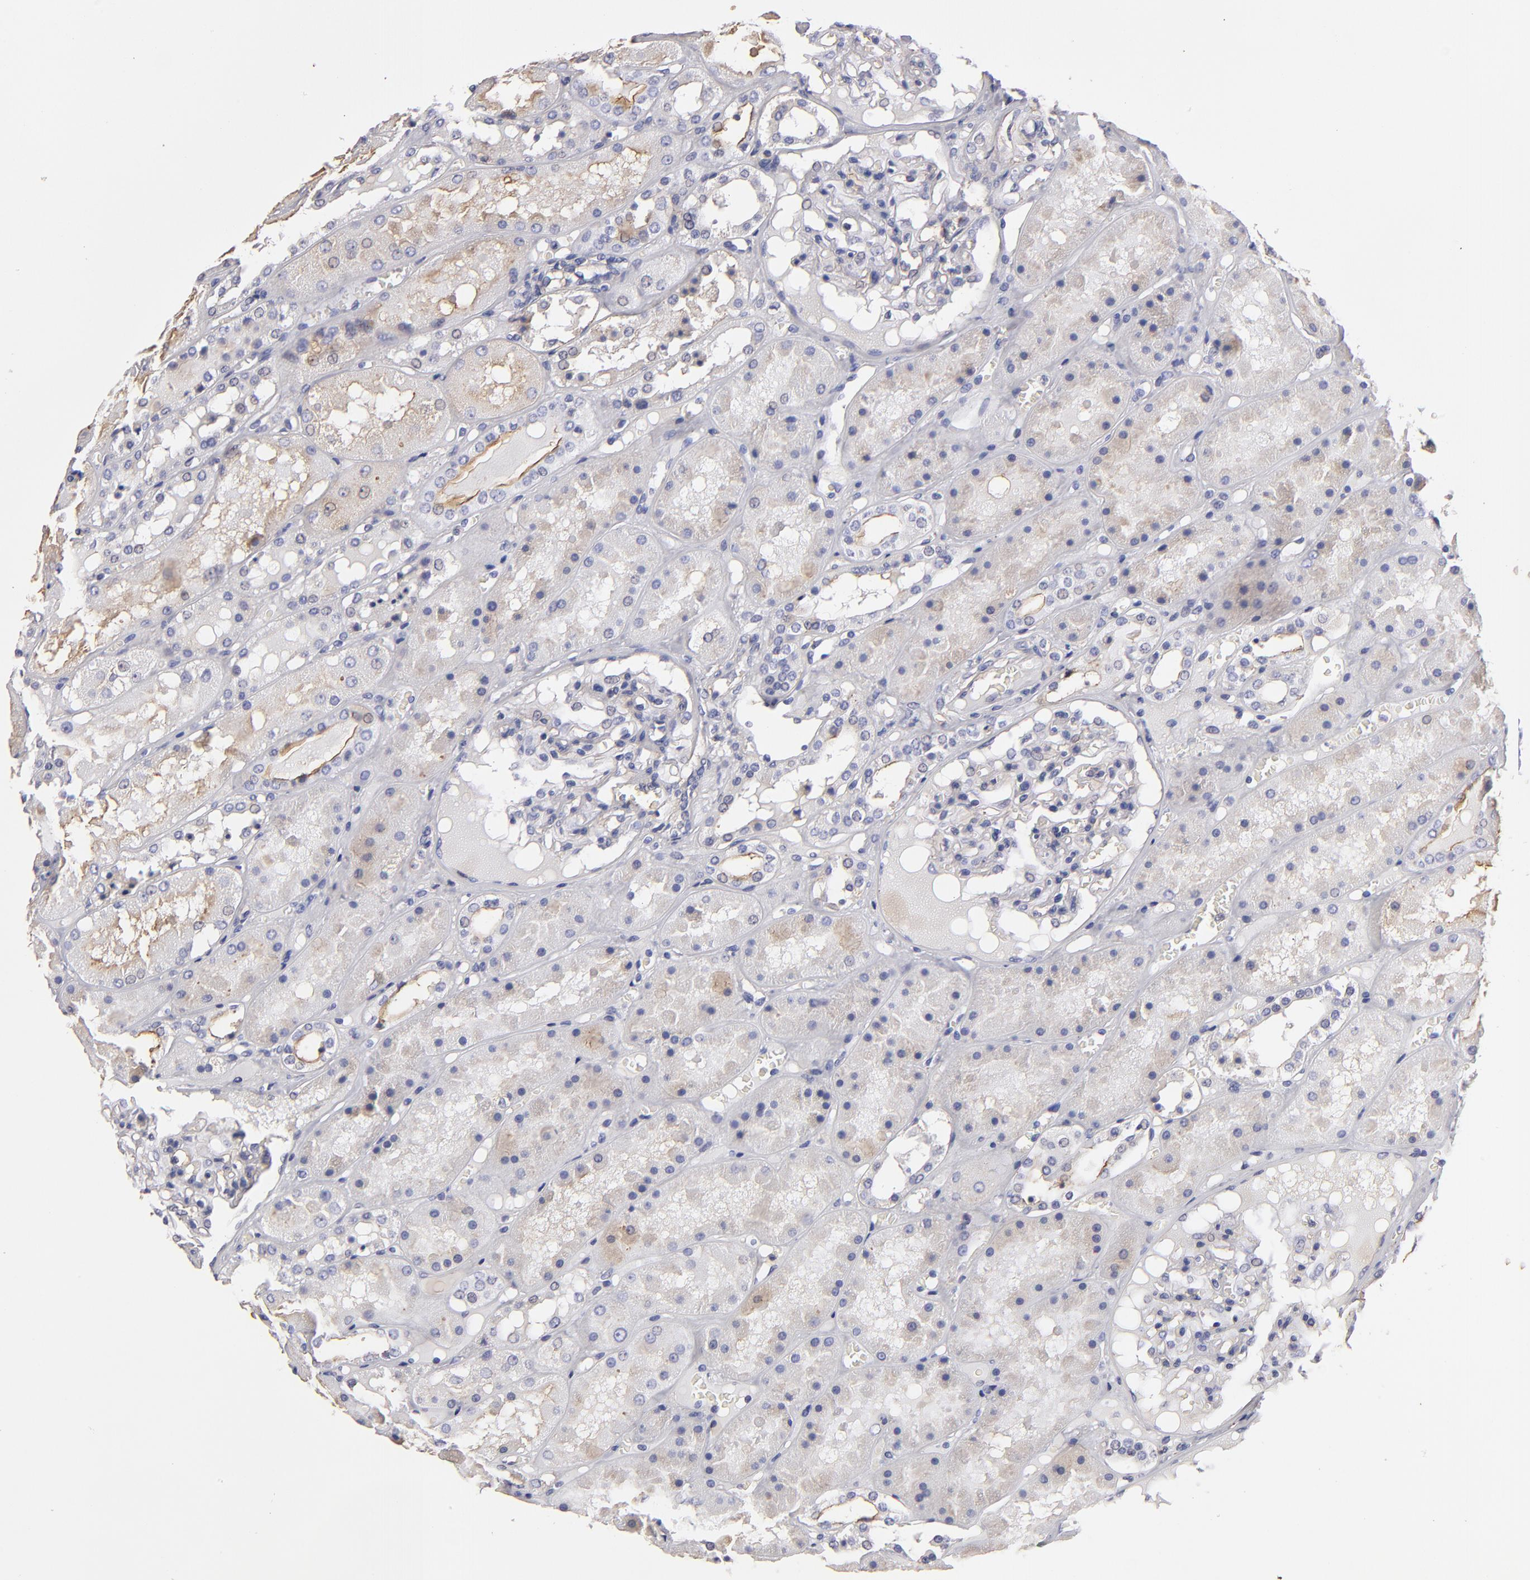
{"staining": {"intensity": "negative", "quantity": "none", "location": "none"}, "tissue": "kidney", "cell_type": "Cells in glomeruli", "image_type": "normal", "snomed": [{"axis": "morphology", "description": "Normal tissue, NOS"}, {"axis": "topography", "description": "Kidney"}], "caption": "An immunohistochemistry photomicrograph of normal kidney is shown. There is no staining in cells in glomeruli of kidney. Nuclei are stained in blue.", "gene": "ABCB1", "patient": {"sex": "male", "age": 36}}